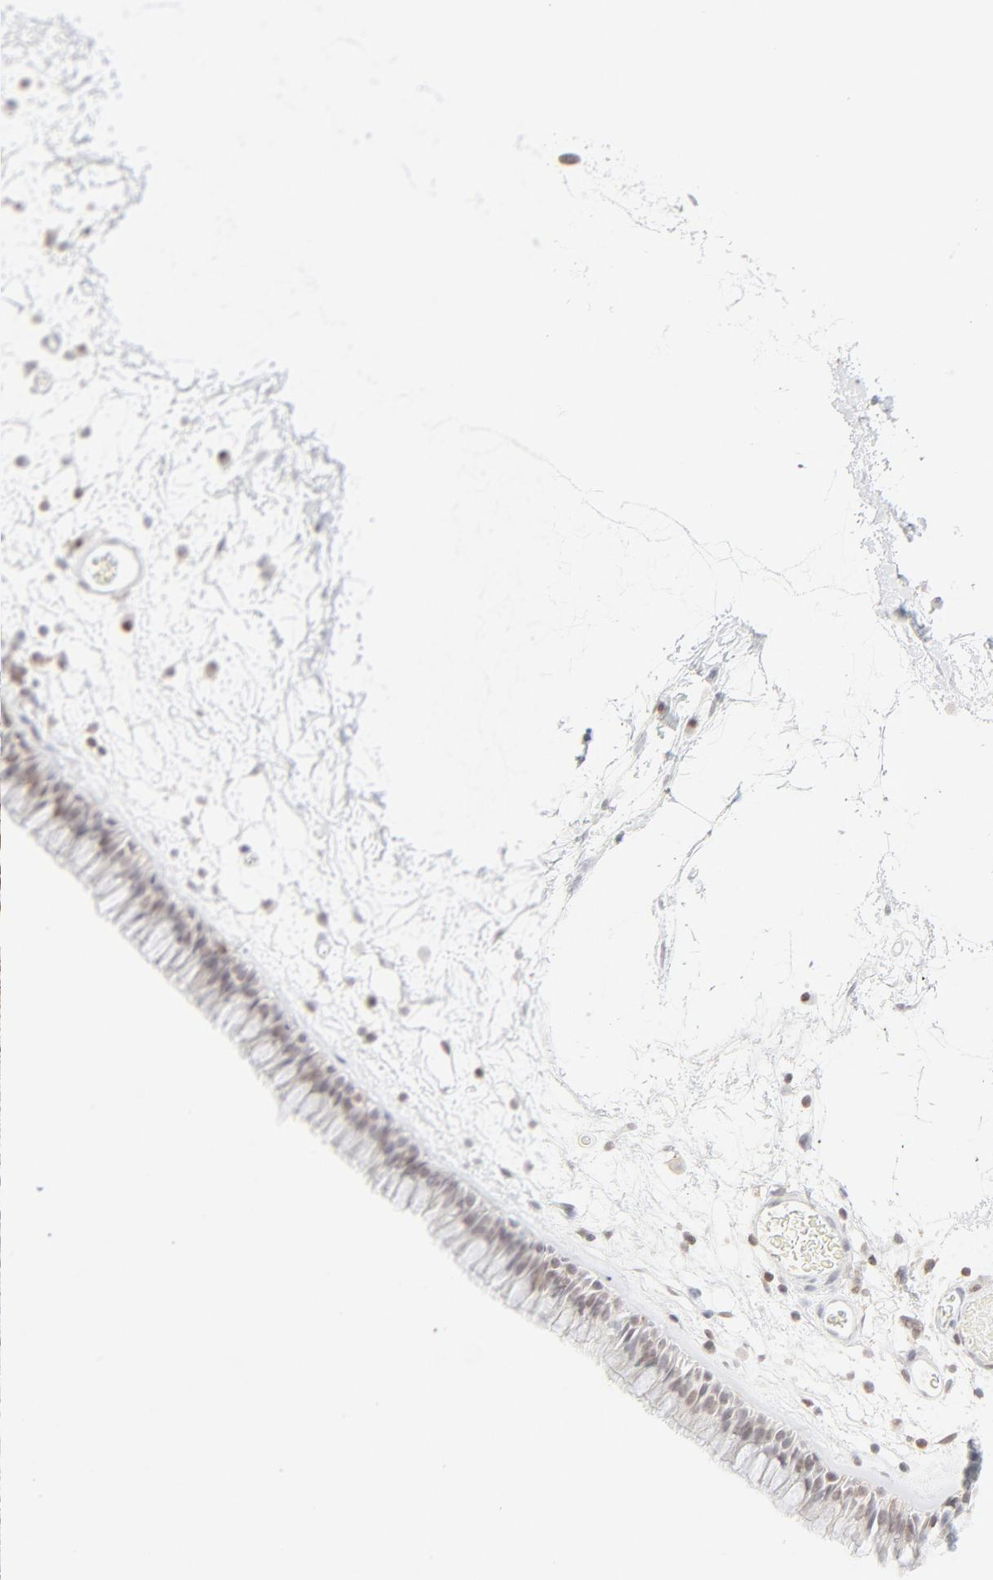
{"staining": {"intensity": "weak", "quantity": "25%-75%", "location": "nuclear"}, "tissue": "nasopharynx", "cell_type": "Respiratory epithelial cells", "image_type": "normal", "snomed": [{"axis": "morphology", "description": "Normal tissue, NOS"}, {"axis": "morphology", "description": "Inflammation, NOS"}, {"axis": "topography", "description": "Nasopharynx"}], "caption": "Respiratory epithelial cells exhibit low levels of weak nuclear expression in approximately 25%-75% of cells in benign human nasopharynx. The staining was performed using DAB, with brown indicating positive protein expression. Nuclei are stained blue with hematoxylin.", "gene": "PRKCB", "patient": {"sex": "male", "age": 48}}